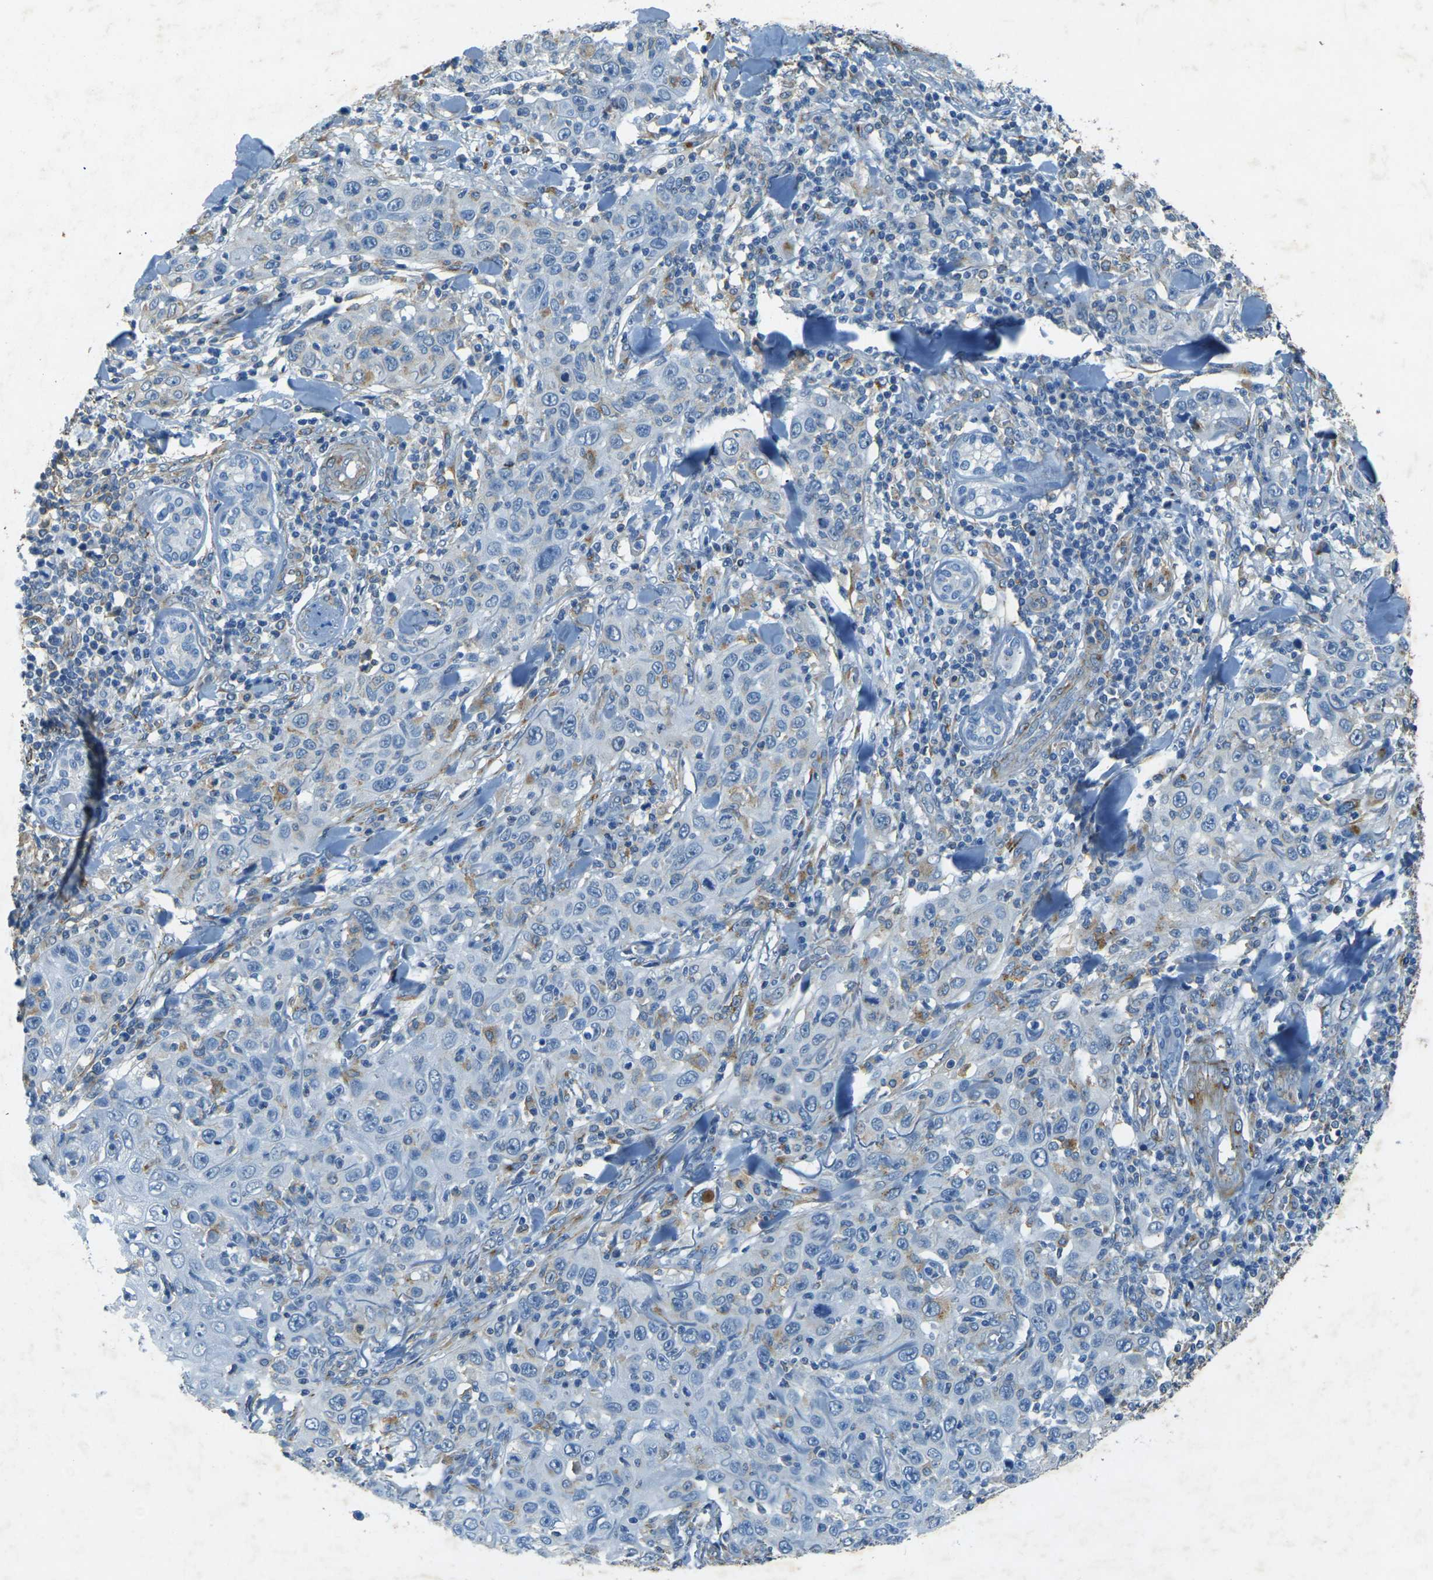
{"staining": {"intensity": "weak", "quantity": "<25%", "location": "cytoplasmic/membranous"}, "tissue": "skin cancer", "cell_type": "Tumor cells", "image_type": "cancer", "snomed": [{"axis": "morphology", "description": "Squamous cell carcinoma, NOS"}, {"axis": "topography", "description": "Skin"}], "caption": "Skin squamous cell carcinoma was stained to show a protein in brown. There is no significant positivity in tumor cells.", "gene": "SORT1", "patient": {"sex": "female", "age": 88}}